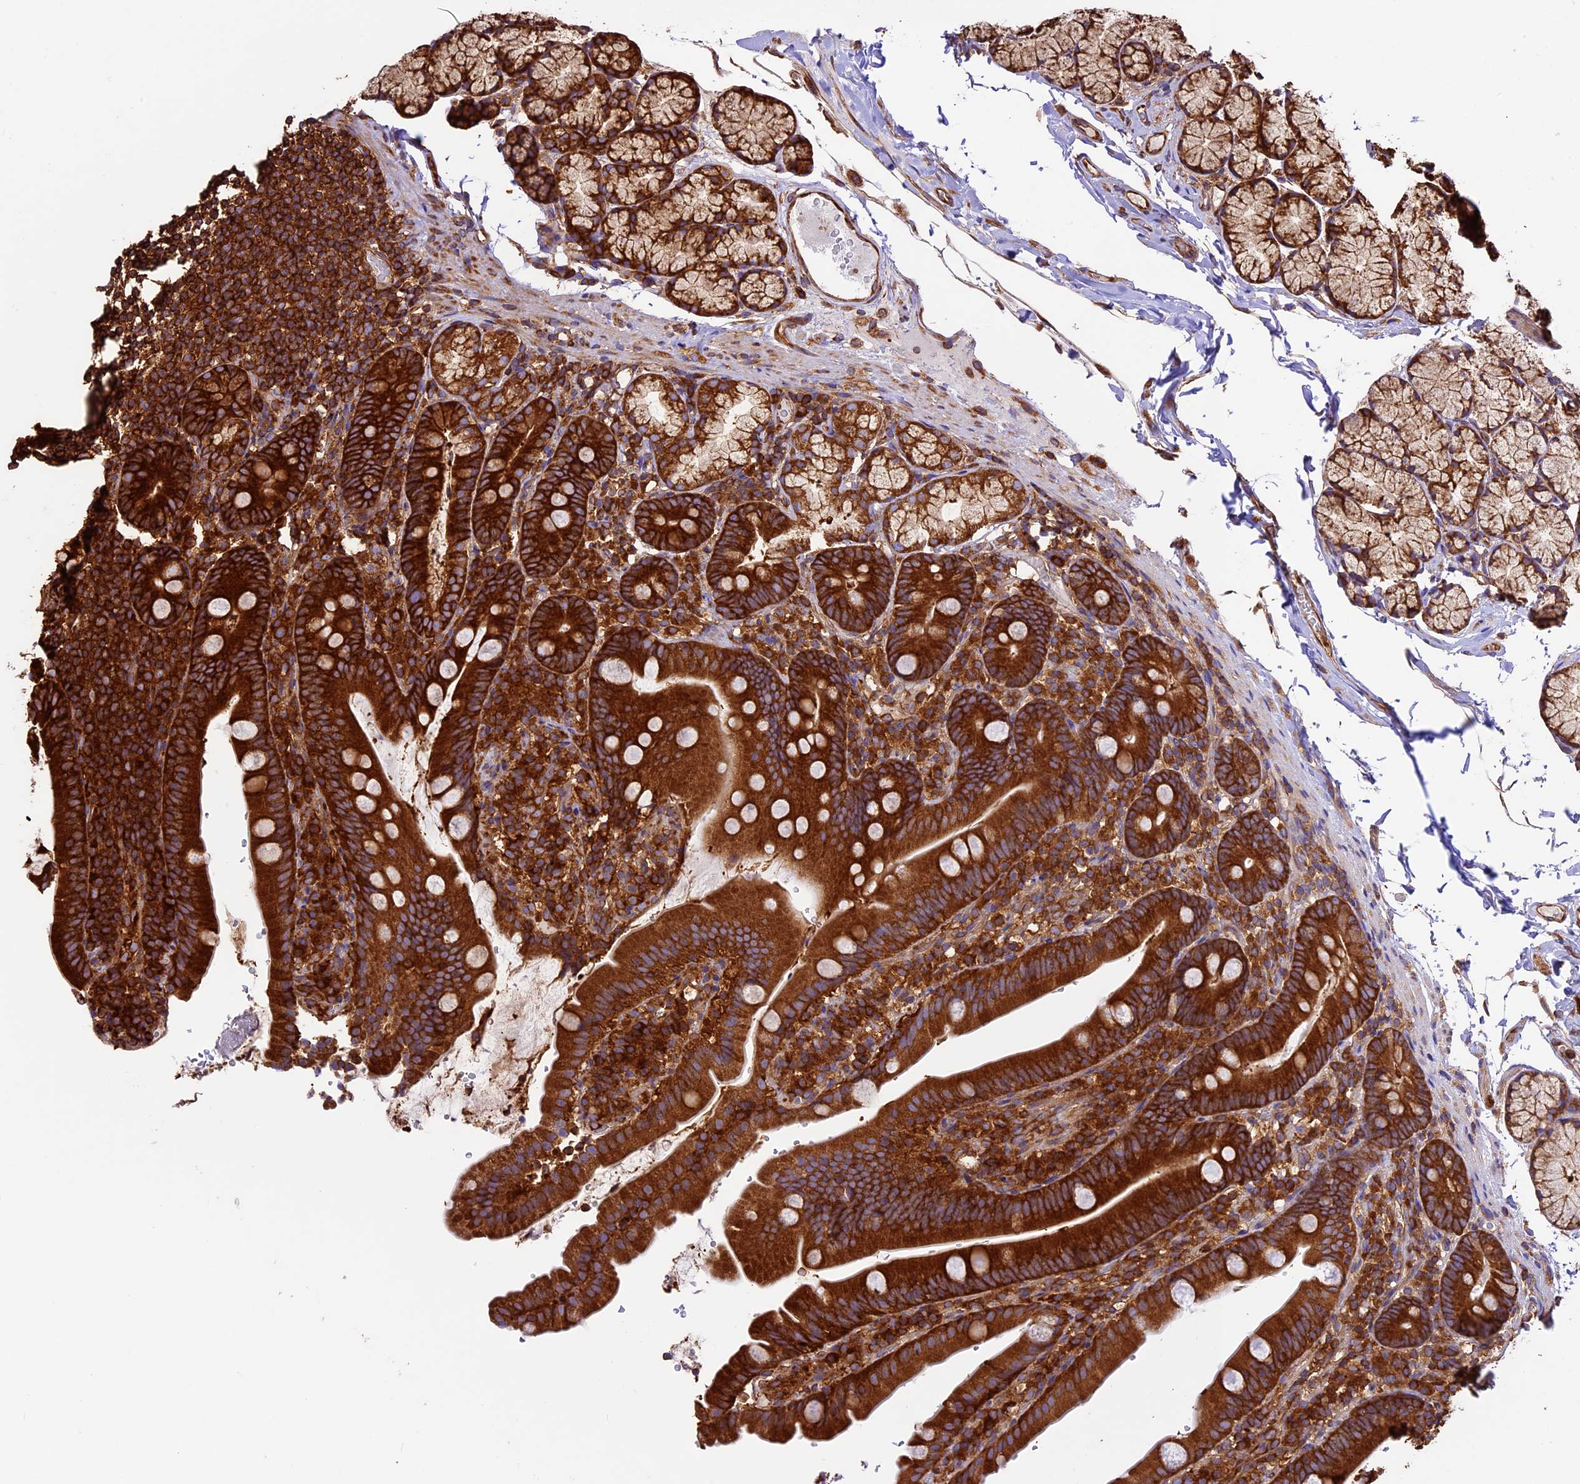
{"staining": {"intensity": "strong", "quantity": ">75%", "location": "cytoplasmic/membranous"}, "tissue": "duodenum", "cell_type": "Glandular cells", "image_type": "normal", "snomed": [{"axis": "morphology", "description": "Normal tissue, NOS"}, {"axis": "topography", "description": "Duodenum"}], "caption": "Immunohistochemistry photomicrograph of normal human duodenum stained for a protein (brown), which displays high levels of strong cytoplasmic/membranous staining in approximately >75% of glandular cells.", "gene": "KARS1", "patient": {"sex": "female", "age": 67}}